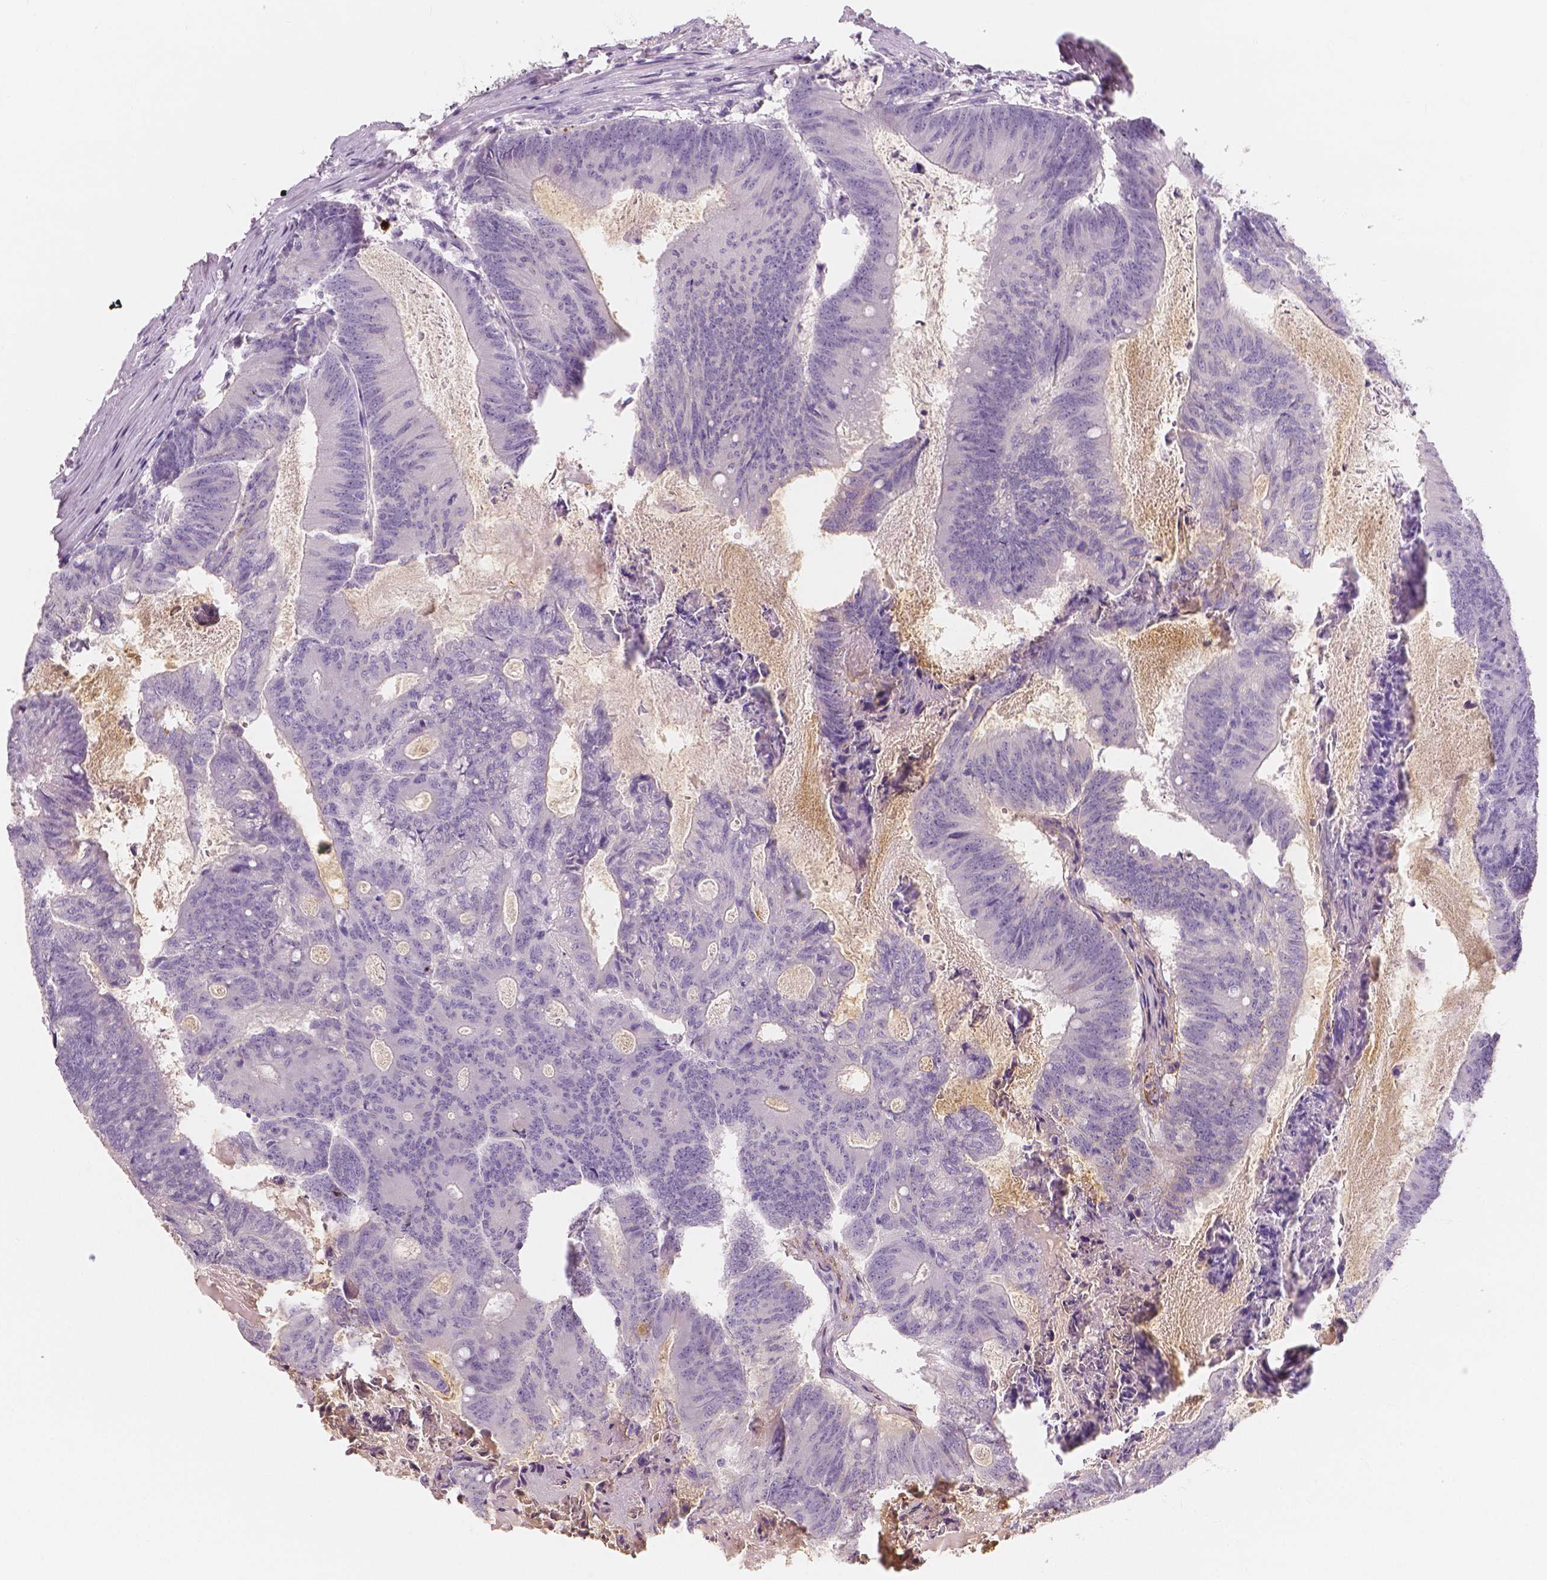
{"staining": {"intensity": "negative", "quantity": "none", "location": "none"}, "tissue": "colorectal cancer", "cell_type": "Tumor cells", "image_type": "cancer", "snomed": [{"axis": "morphology", "description": "Adenocarcinoma, NOS"}, {"axis": "topography", "description": "Colon"}], "caption": "Tumor cells are negative for brown protein staining in colorectal cancer. (DAB (3,3'-diaminobenzidine) immunohistochemistry with hematoxylin counter stain).", "gene": "APOA4", "patient": {"sex": "female", "age": 70}}